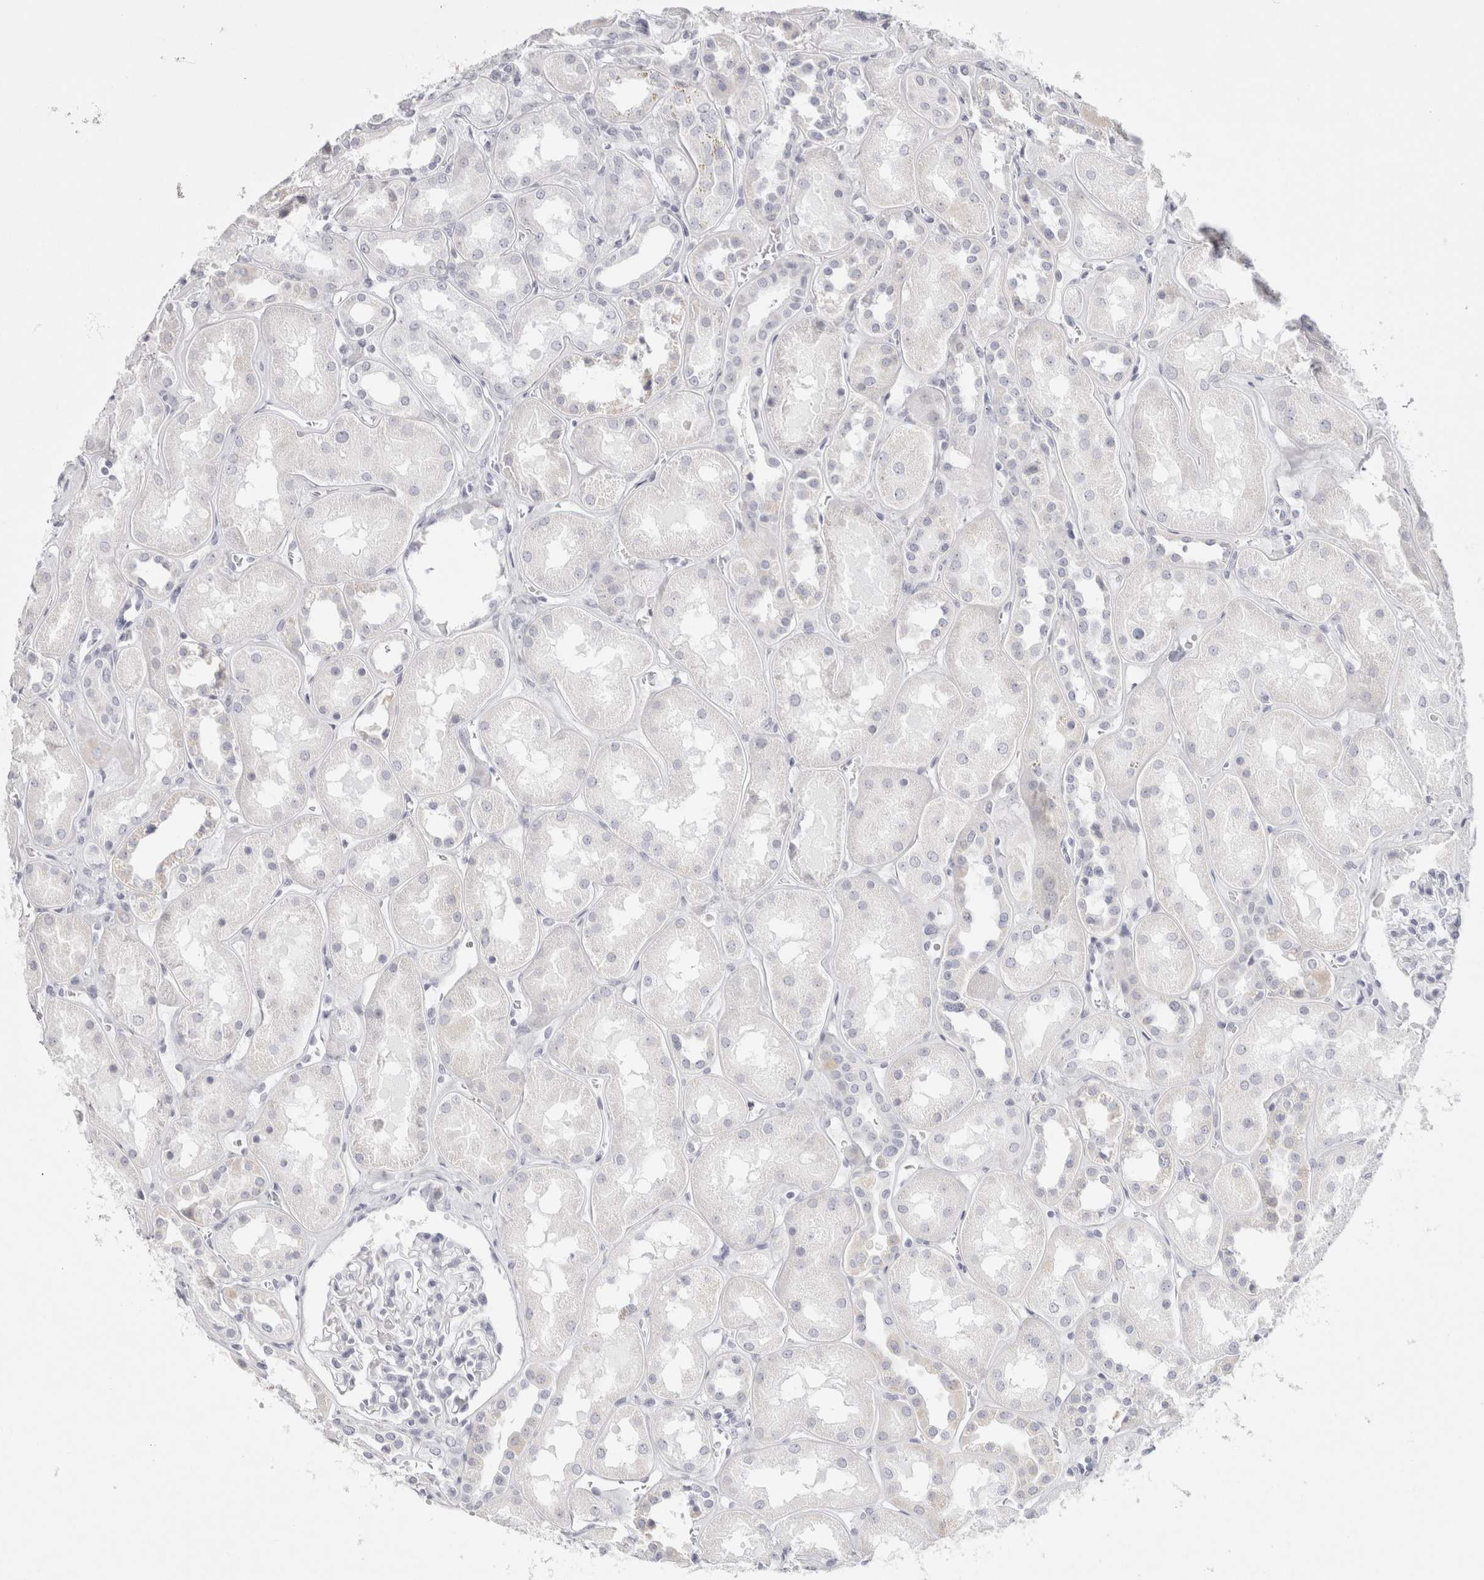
{"staining": {"intensity": "negative", "quantity": "none", "location": "none"}, "tissue": "kidney", "cell_type": "Cells in glomeruli", "image_type": "normal", "snomed": [{"axis": "morphology", "description": "Normal tissue, NOS"}, {"axis": "topography", "description": "Kidney"}], "caption": "An immunohistochemistry photomicrograph of unremarkable kidney is shown. There is no staining in cells in glomeruli of kidney.", "gene": "GARIN1A", "patient": {"sex": "male", "age": 70}}